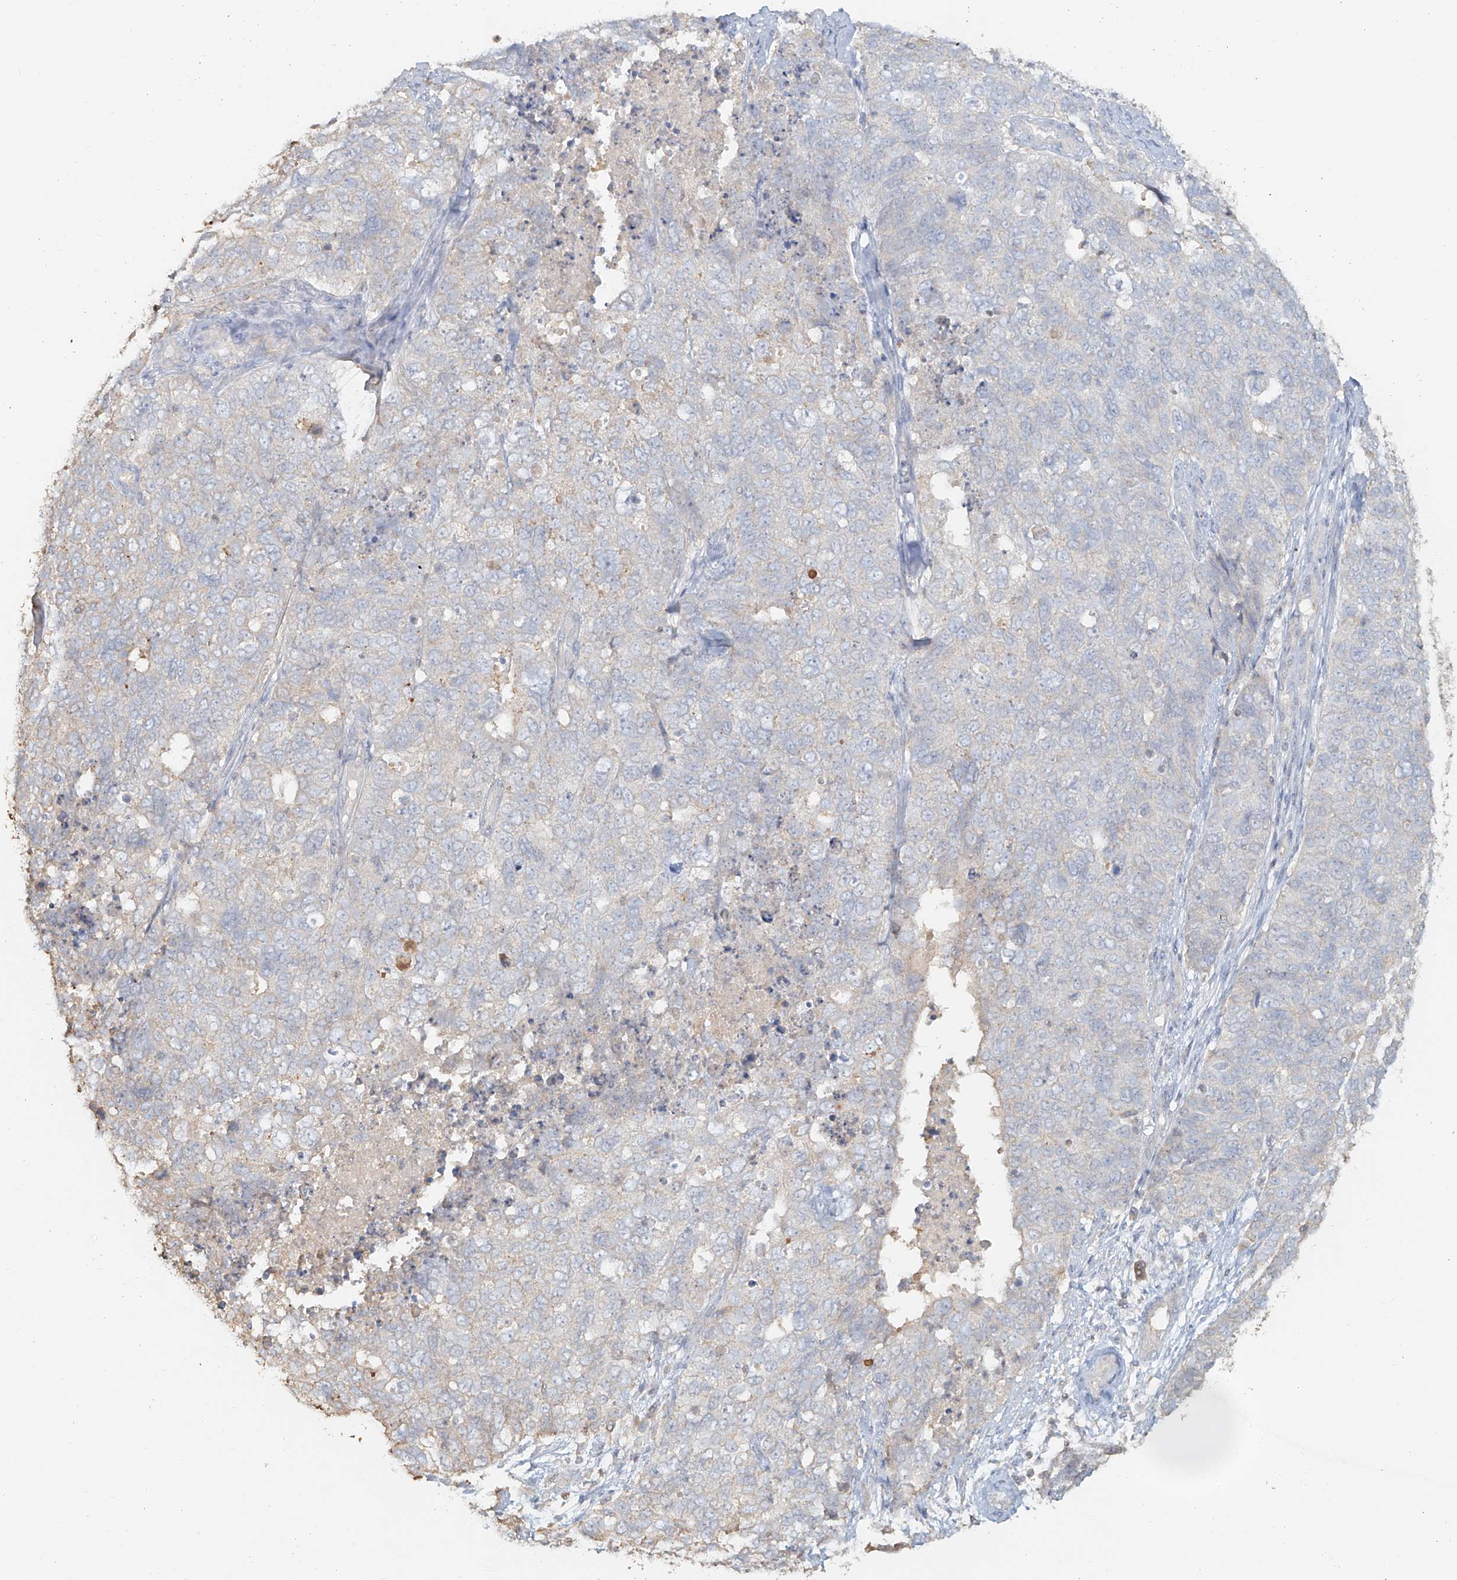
{"staining": {"intensity": "negative", "quantity": "none", "location": "none"}, "tissue": "cervical cancer", "cell_type": "Tumor cells", "image_type": "cancer", "snomed": [{"axis": "morphology", "description": "Squamous cell carcinoma, NOS"}, {"axis": "topography", "description": "Cervix"}], "caption": "Immunohistochemical staining of human cervical cancer demonstrates no significant positivity in tumor cells.", "gene": "NPHS1", "patient": {"sex": "female", "age": 63}}